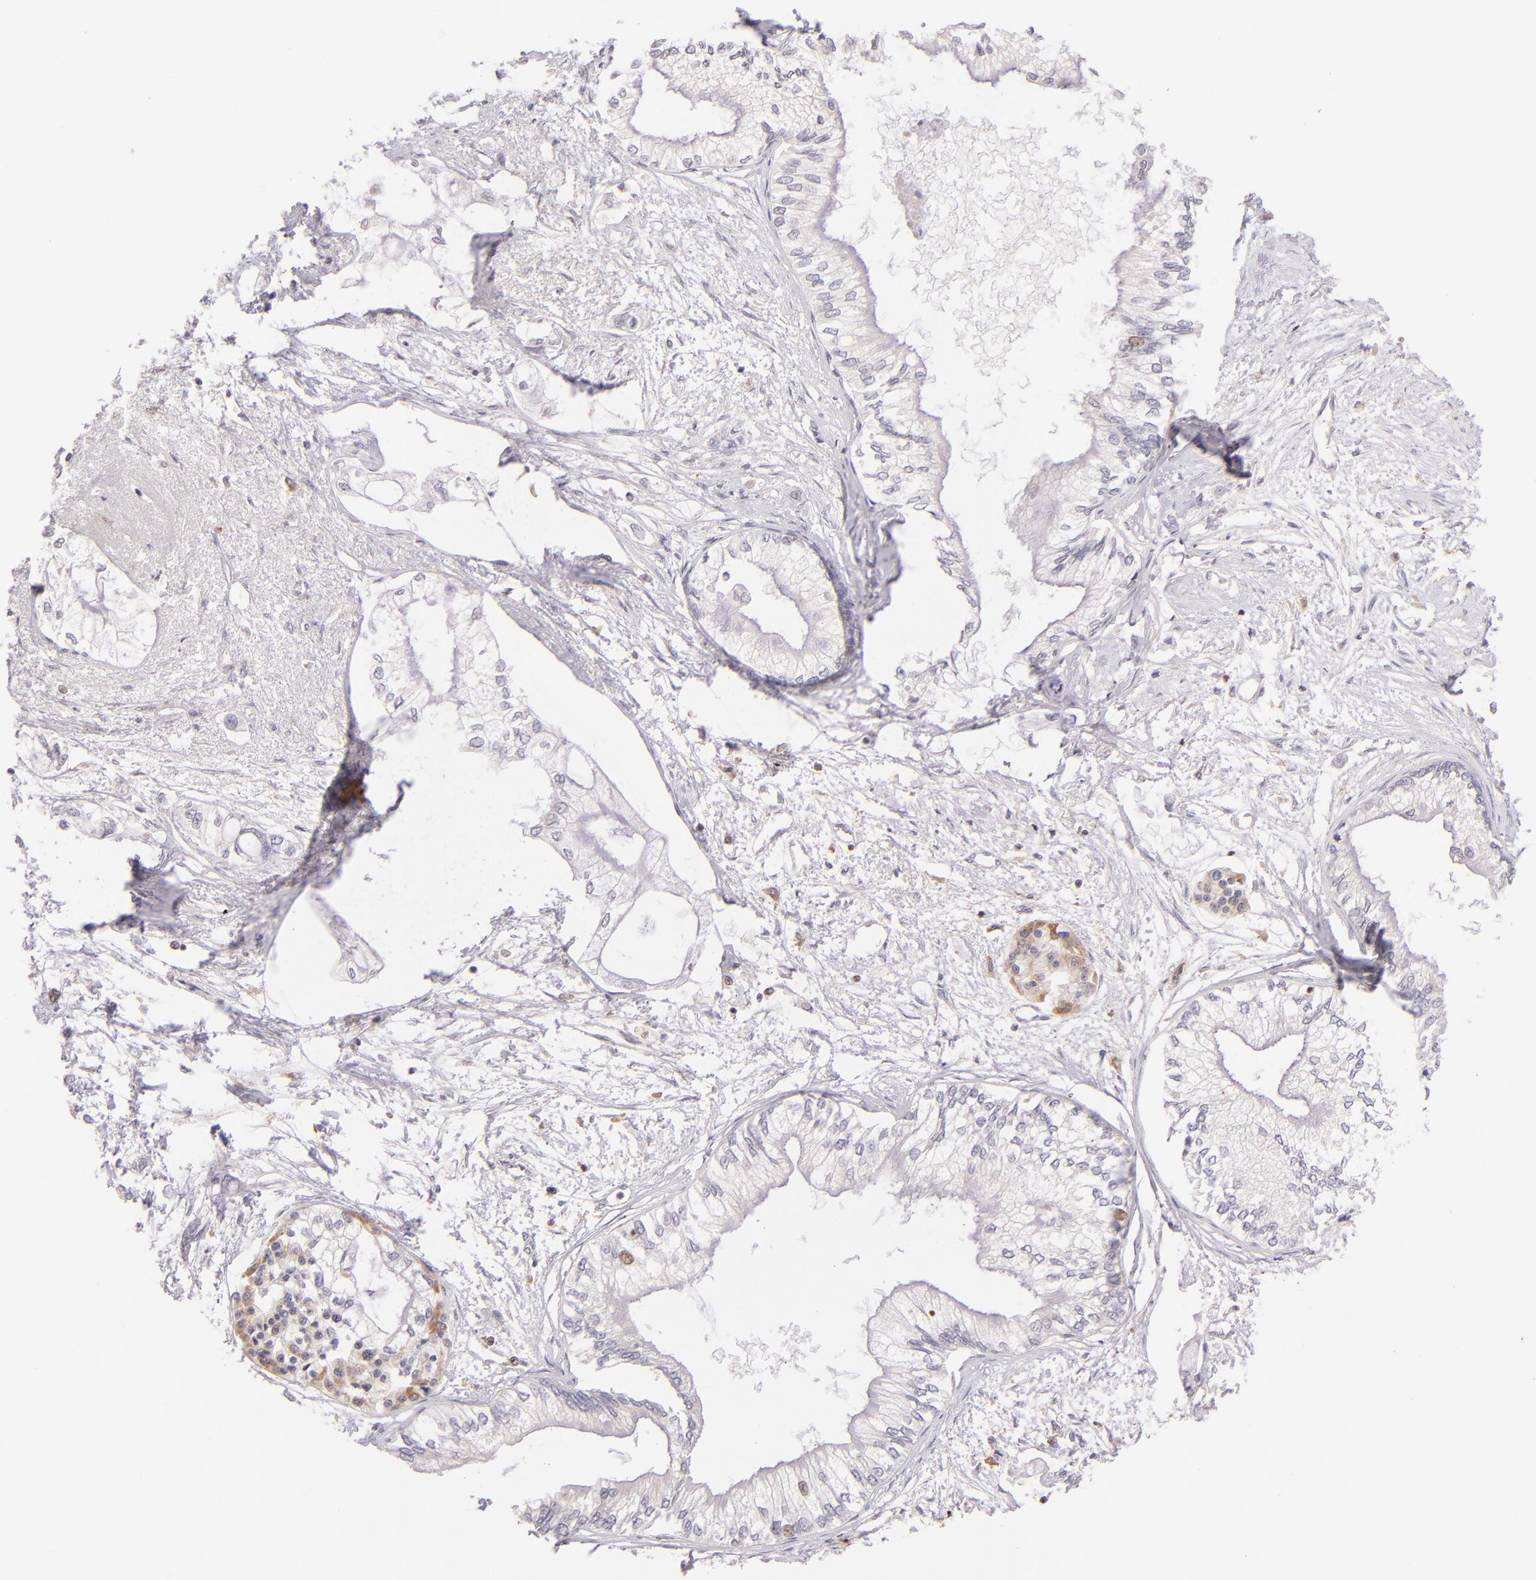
{"staining": {"intensity": "weak", "quantity": "<25%", "location": "cytoplasmic/membranous"}, "tissue": "pancreatic cancer", "cell_type": "Tumor cells", "image_type": "cancer", "snomed": [{"axis": "morphology", "description": "Adenocarcinoma, NOS"}, {"axis": "topography", "description": "Pancreas"}], "caption": "Tumor cells show no significant positivity in adenocarcinoma (pancreatic).", "gene": "ZAP70", "patient": {"sex": "male", "age": 79}}